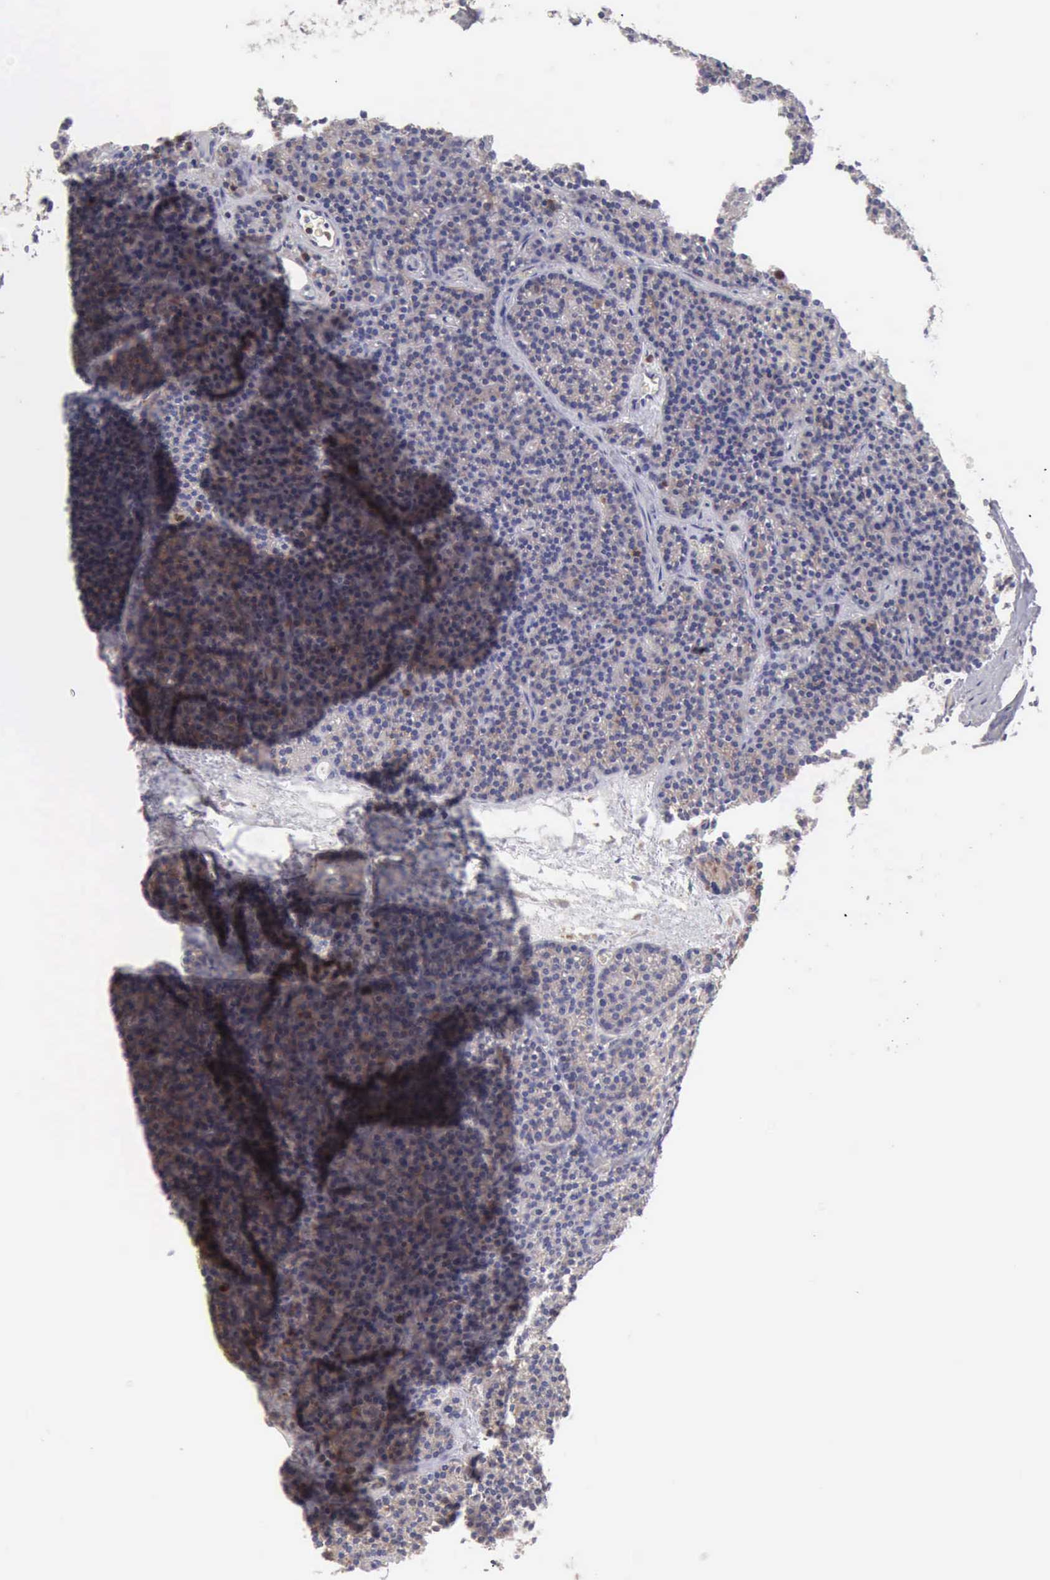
{"staining": {"intensity": "negative", "quantity": "none", "location": "none"}, "tissue": "parathyroid gland", "cell_type": "Glandular cells", "image_type": "normal", "snomed": [{"axis": "morphology", "description": "Normal tissue, NOS"}, {"axis": "topography", "description": "Parathyroid gland"}], "caption": "Immunohistochemistry image of benign parathyroid gland stained for a protein (brown), which shows no positivity in glandular cells. (DAB IHC with hematoxylin counter stain).", "gene": "SASH3", "patient": {"sex": "male", "age": 57}}